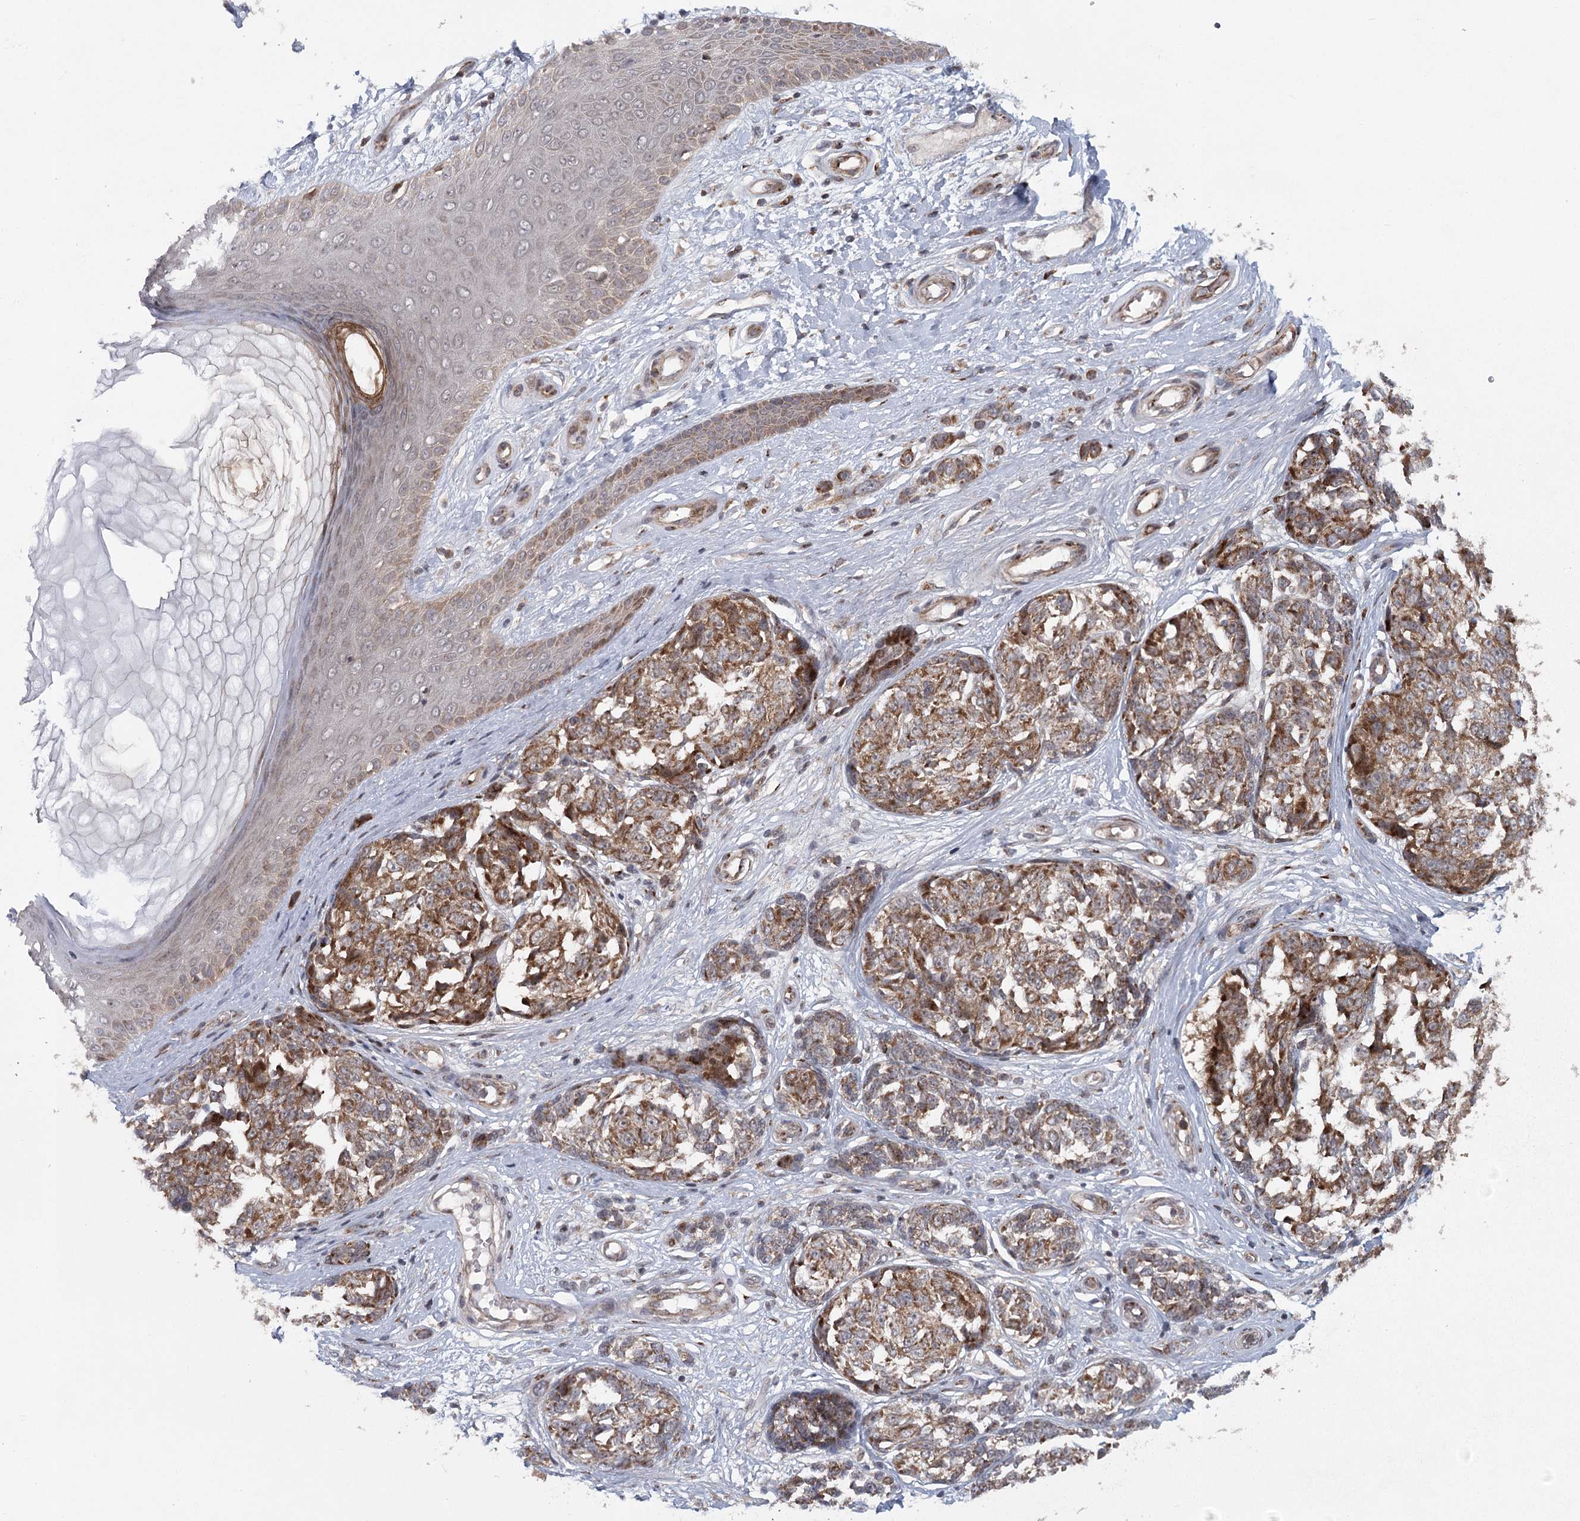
{"staining": {"intensity": "moderate", "quantity": ">75%", "location": "cytoplasmic/membranous"}, "tissue": "melanoma", "cell_type": "Tumor cells", "image_type": "cancer", "snomed": [{"axis": "morphology", "description": "Malignant melanoma, NOS"}, {"axis": "topography", "description": "Skin"}], "caption": "Immunohistochemical staining of human malignant melanoma demonstrates medium levels of moderate cytoplasmic/membranous protein expression in approximately >75% of tumor cells. The staining is performed using DAB brown chromogen to label protein expression. The nuclei are counter-stained blue using hematoxylin.", "gene": "IFT46", "patient": {"sex": "female", "age": 64}}